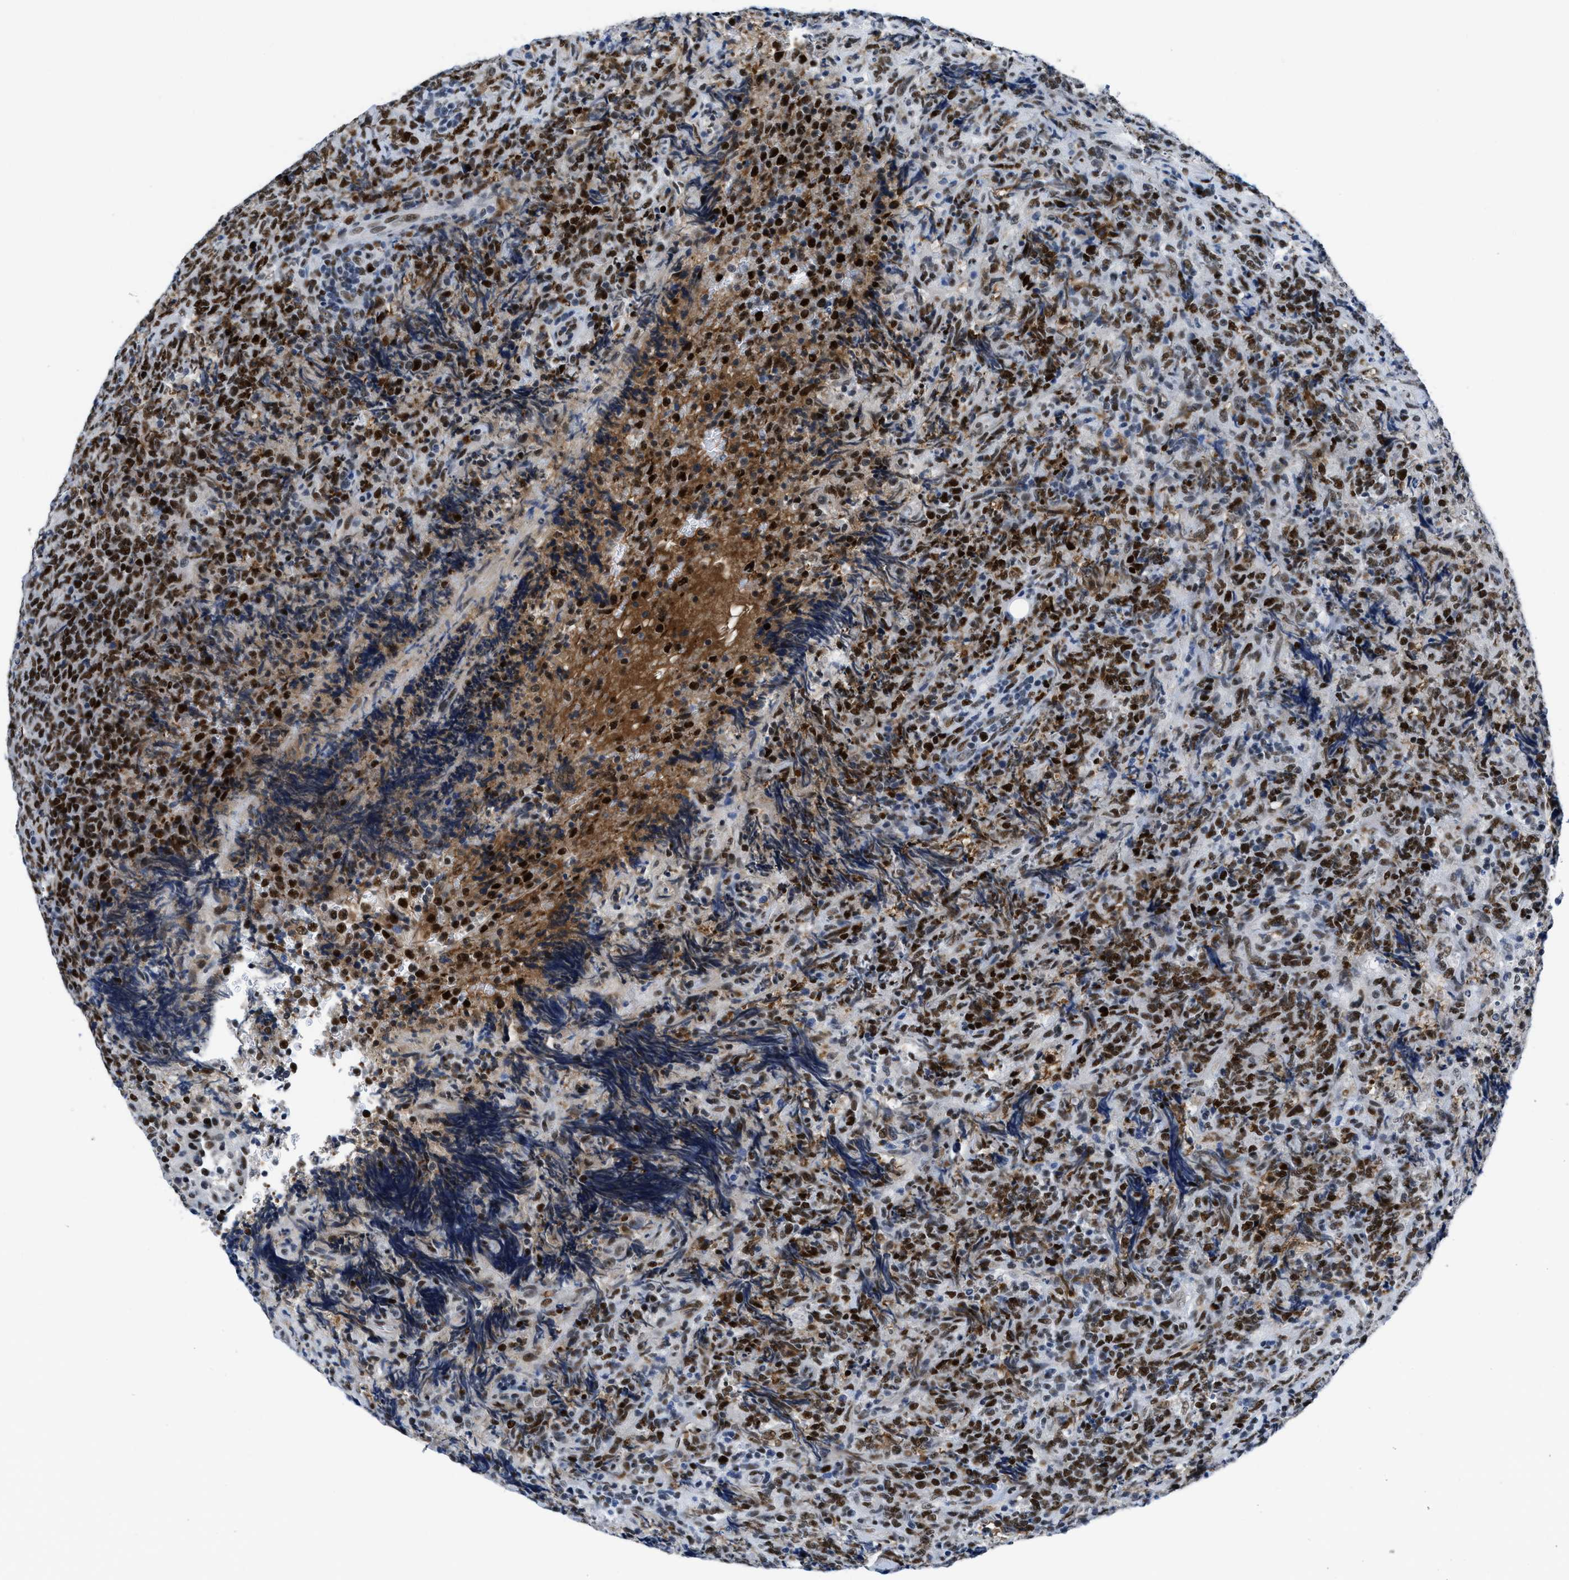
{"staining": {"intensity": "strong", "quantity": ">75%", "location": "nuclear"}, "tissue": "lymphoma", "cell_type": "Tumor cells", "image_type": "cancer", "snomed": [{"axis": "morphology", "description": "Malignant lymphoma, non-Hodgkin's type, High grade"}, {"axis": "topography", "description": "Tonsil"}], "caption": "Approximately >75% of tumor cells in high-grade malignant lymphoma, non-Hodgkin's type exhibit strong nuclear protein staining as visualized by brown immunohistochemical staining.", "gene": "SMARCAD1", "patient": {"sex": "female", "age": 36}}